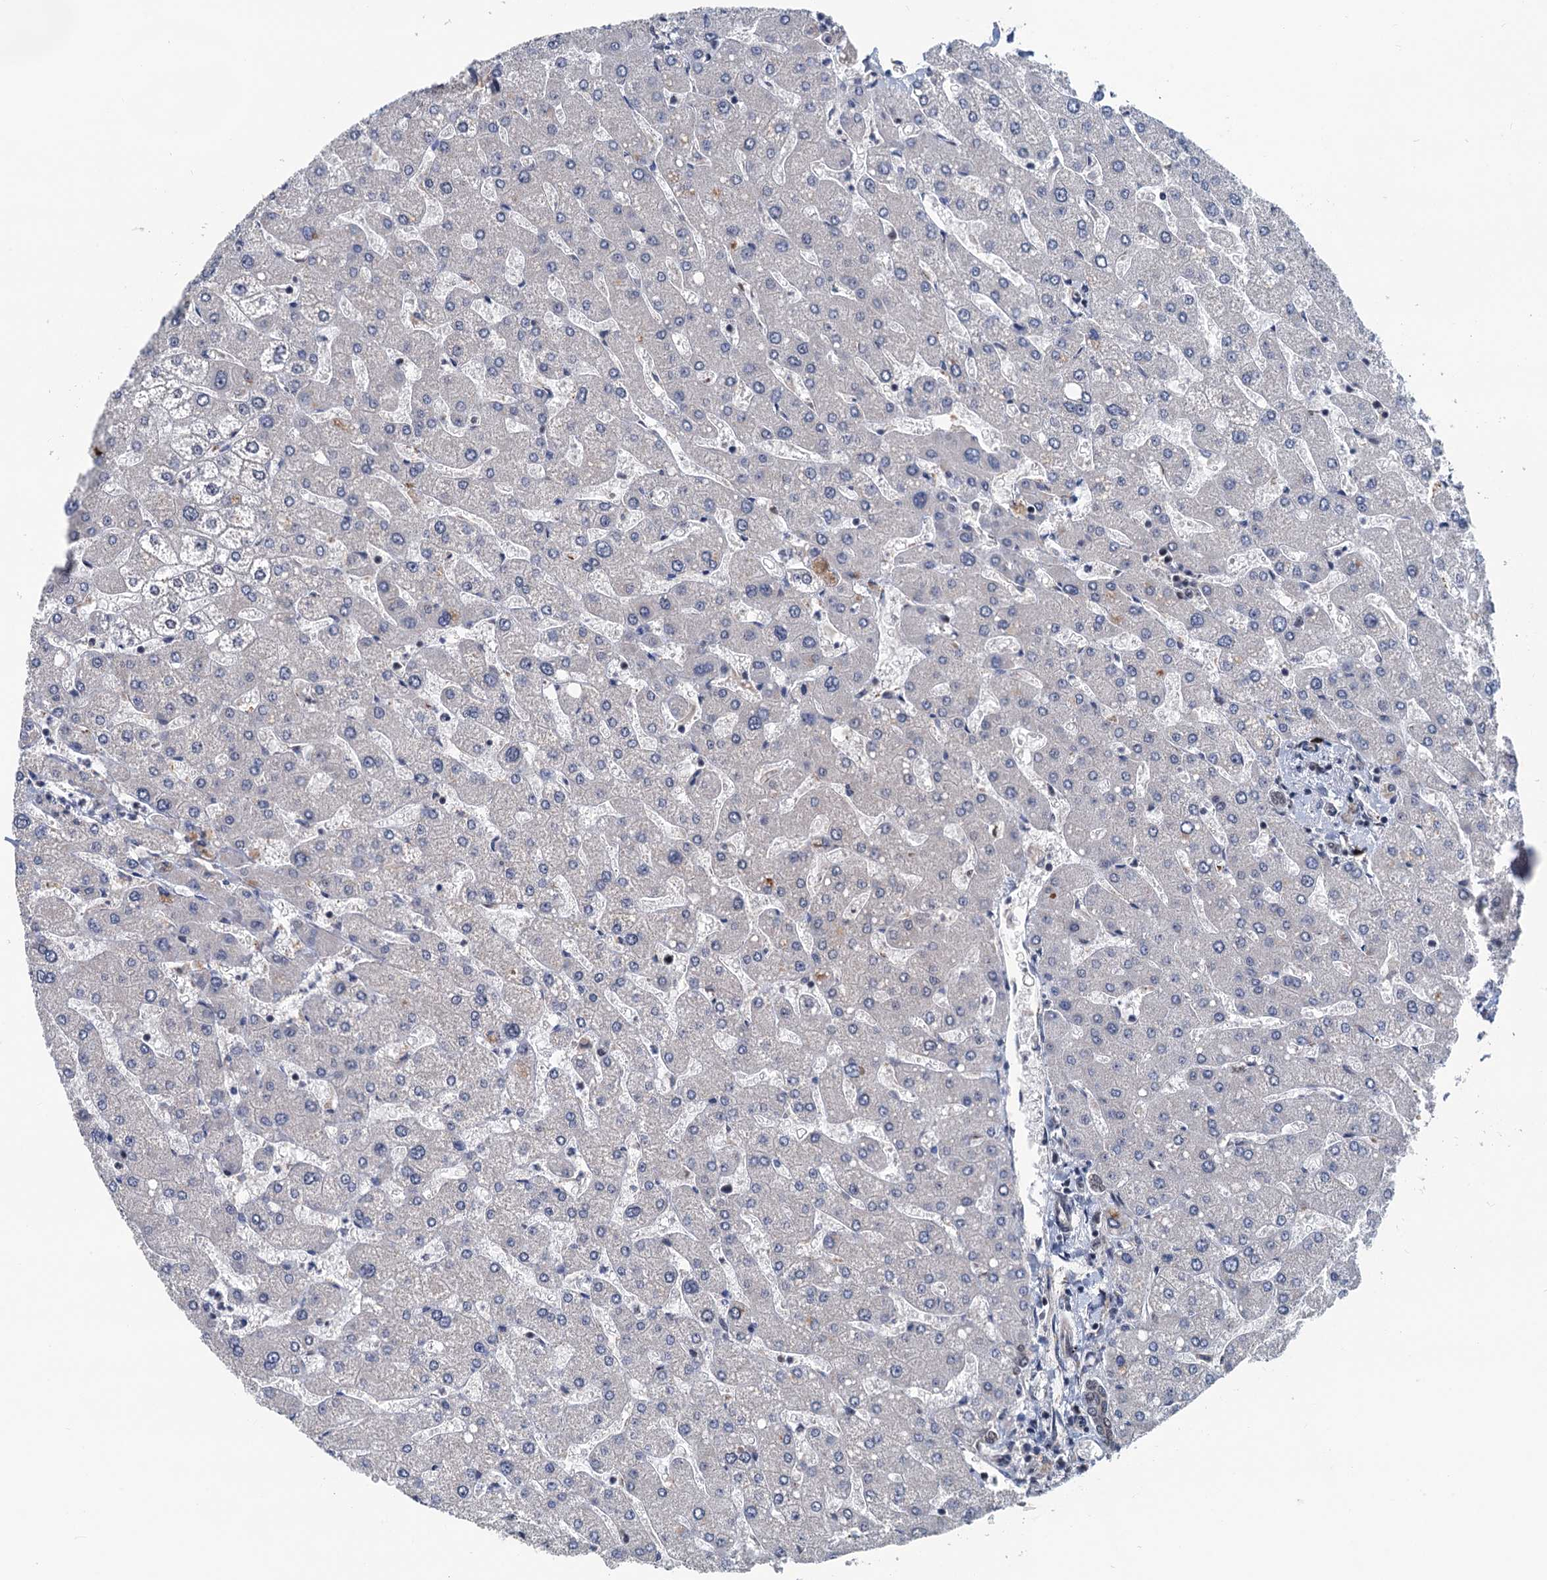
{"staining": {"intensity": "negative", "quantity": "none", "location": "none"}, "tissue": "liver", "cell_type": "Cholangiocytes", "image_type": "normal", "snomed": [{"axis": "morphology", "description": "Normal tissue, NOS"}, {"axis": "topography", "description": "Liver"}], "caption": "A high-resolution micrograph shows immunohistochemistry staining of unremarkable liver, which displays no significant positivity in cholangiocytes. The staining is performed using DAB (3,3'-diaminobenzidine) brown chromogen with nuclei counter-stained in using hematoxylin.", "gene": "RASSF4", "patient": {"sex": "male", "age": 55}}